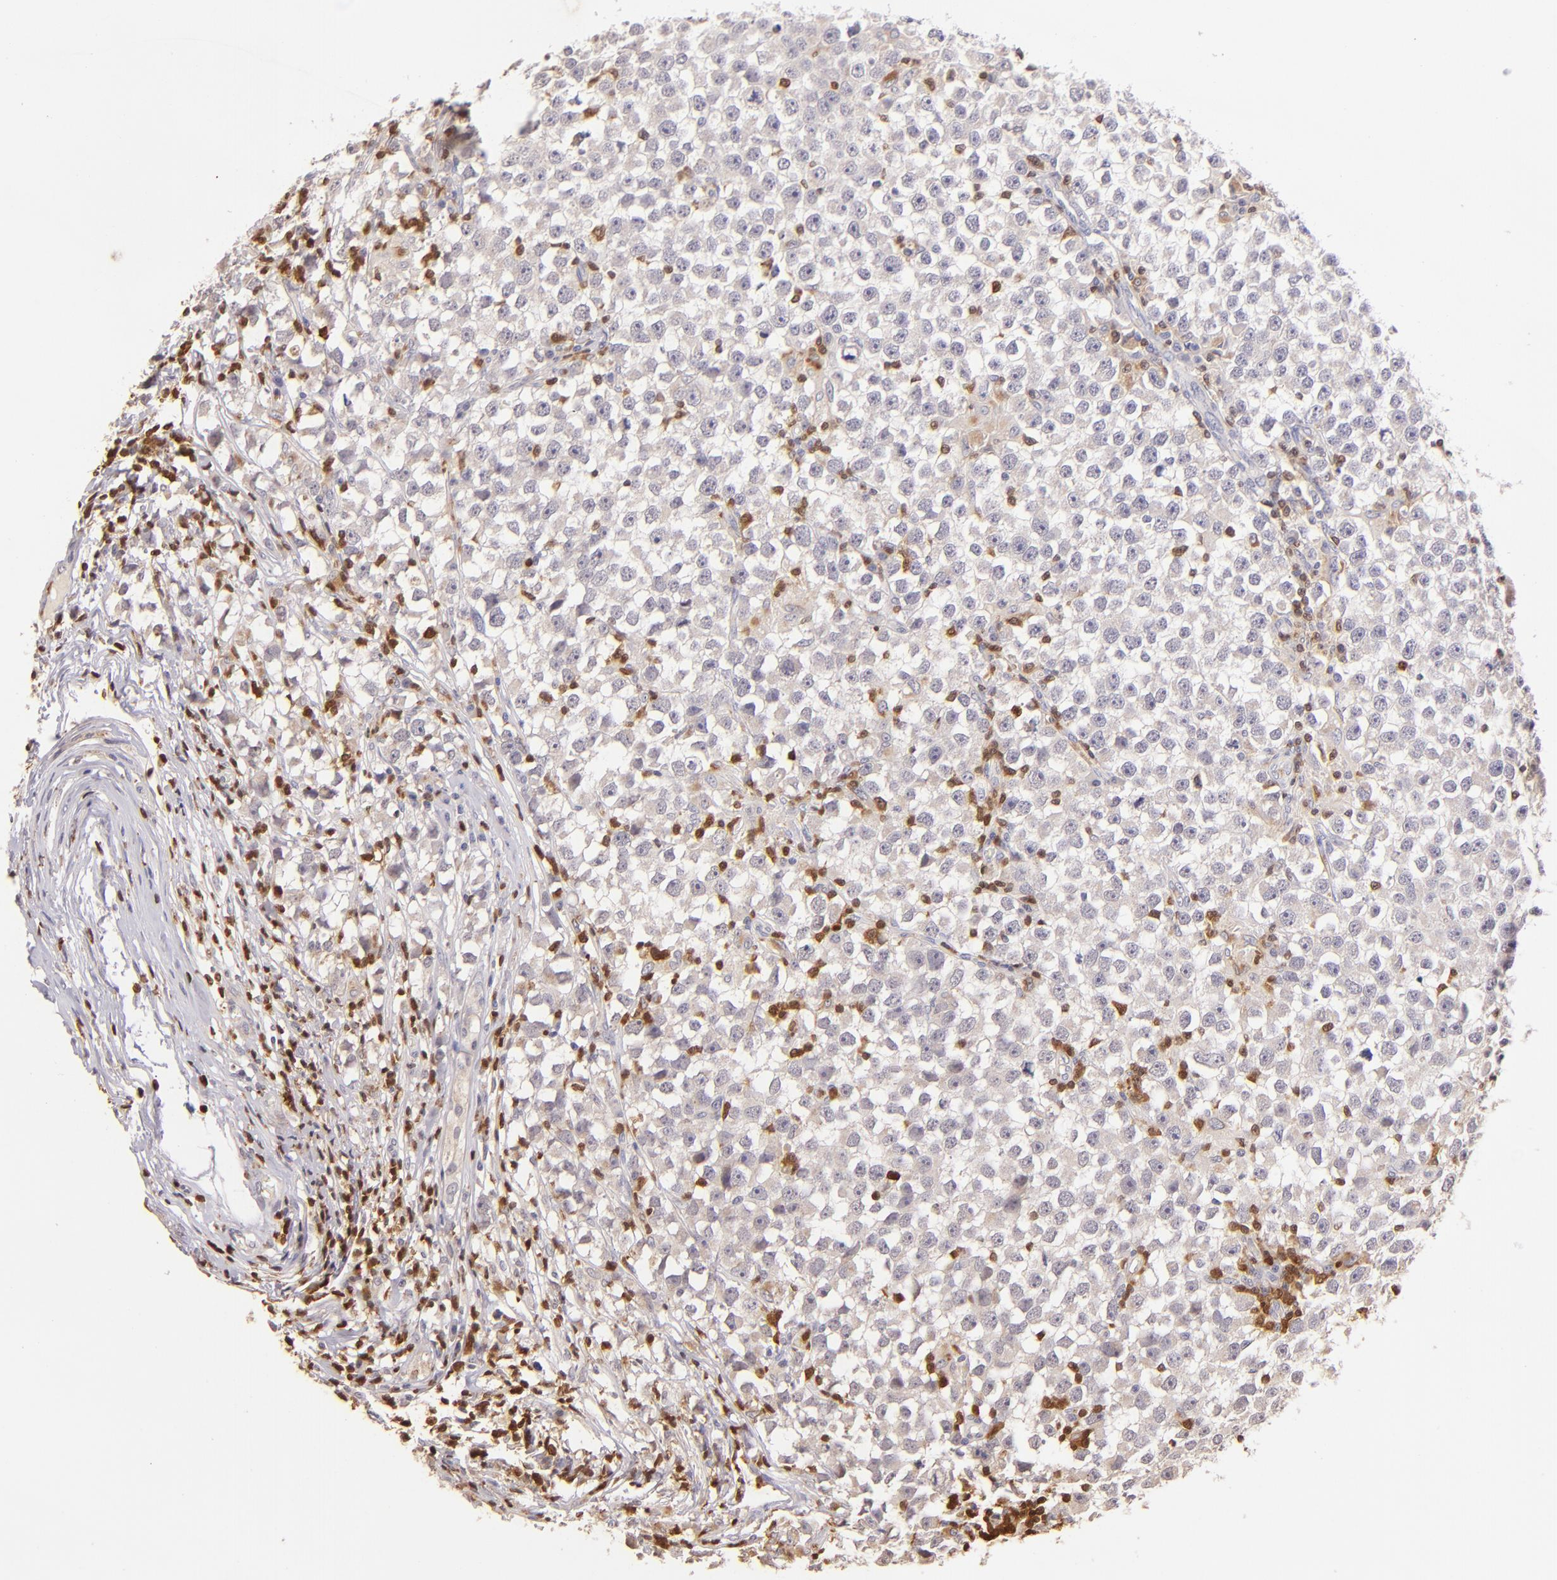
{"staining": {"intensity": "weak", "quantity": "25%-75%", "location": "cytoplasmic/membranous"}, "tissue": "testis cancer", "cell_type": "Tumor cells", "image_type": "cancer", "snomed": [{"axis": "morphology", "description": "Seminoma, NOS"}, {"axis": "topography", "description": "Testis"}], "caption": "Immunohistochemical staining of seminoma (testis) shows low levels of weak cytoplasmic/membranous expression in about 25%-75% of tumor cells.", "gene": "ZAP70", "patient": {"sex": "male", "age": 33}}